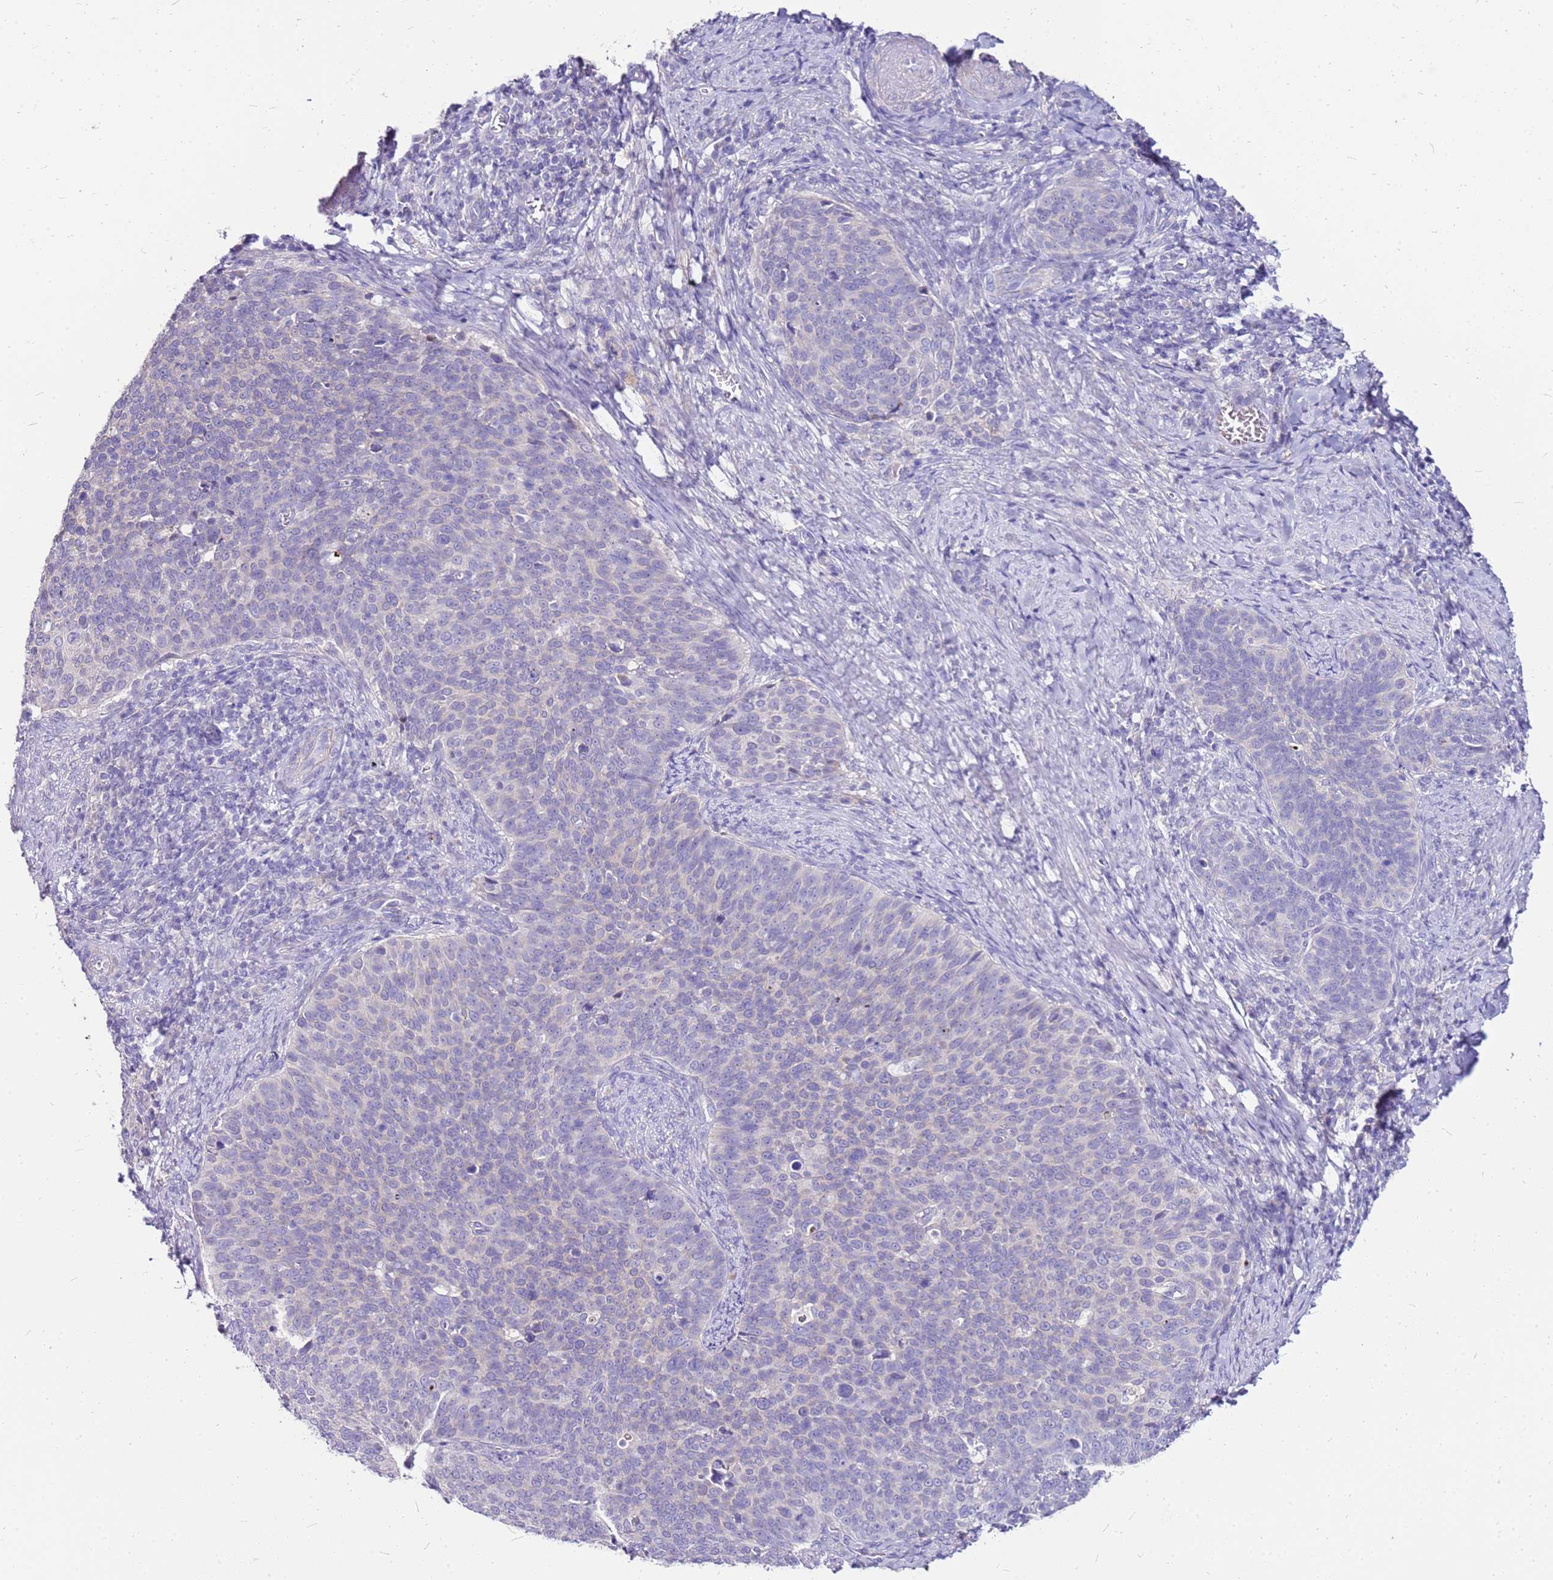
{"staining": {"intensity": "negative", "quantity": "none", "location": "none"}, "tissue": "cervical cancer", "cell_type": "Tumor cells", "image_type": "cancer", "snomed": [{"axis": "morphology", "description": "Normal tissue, NOS"}, {"axis": "morphology", "description": "Squamous cell carcinoma, NOS"}, {"axis": "topography", "description": "Cervix"}], "caption": "Human cervical cancer (squamous cell carcinoma) stained for a protein using IHC exhibits no staining in tumor cells.", "gene": "DCDC2B", "patient": {"sex": "female", "age": 39}}